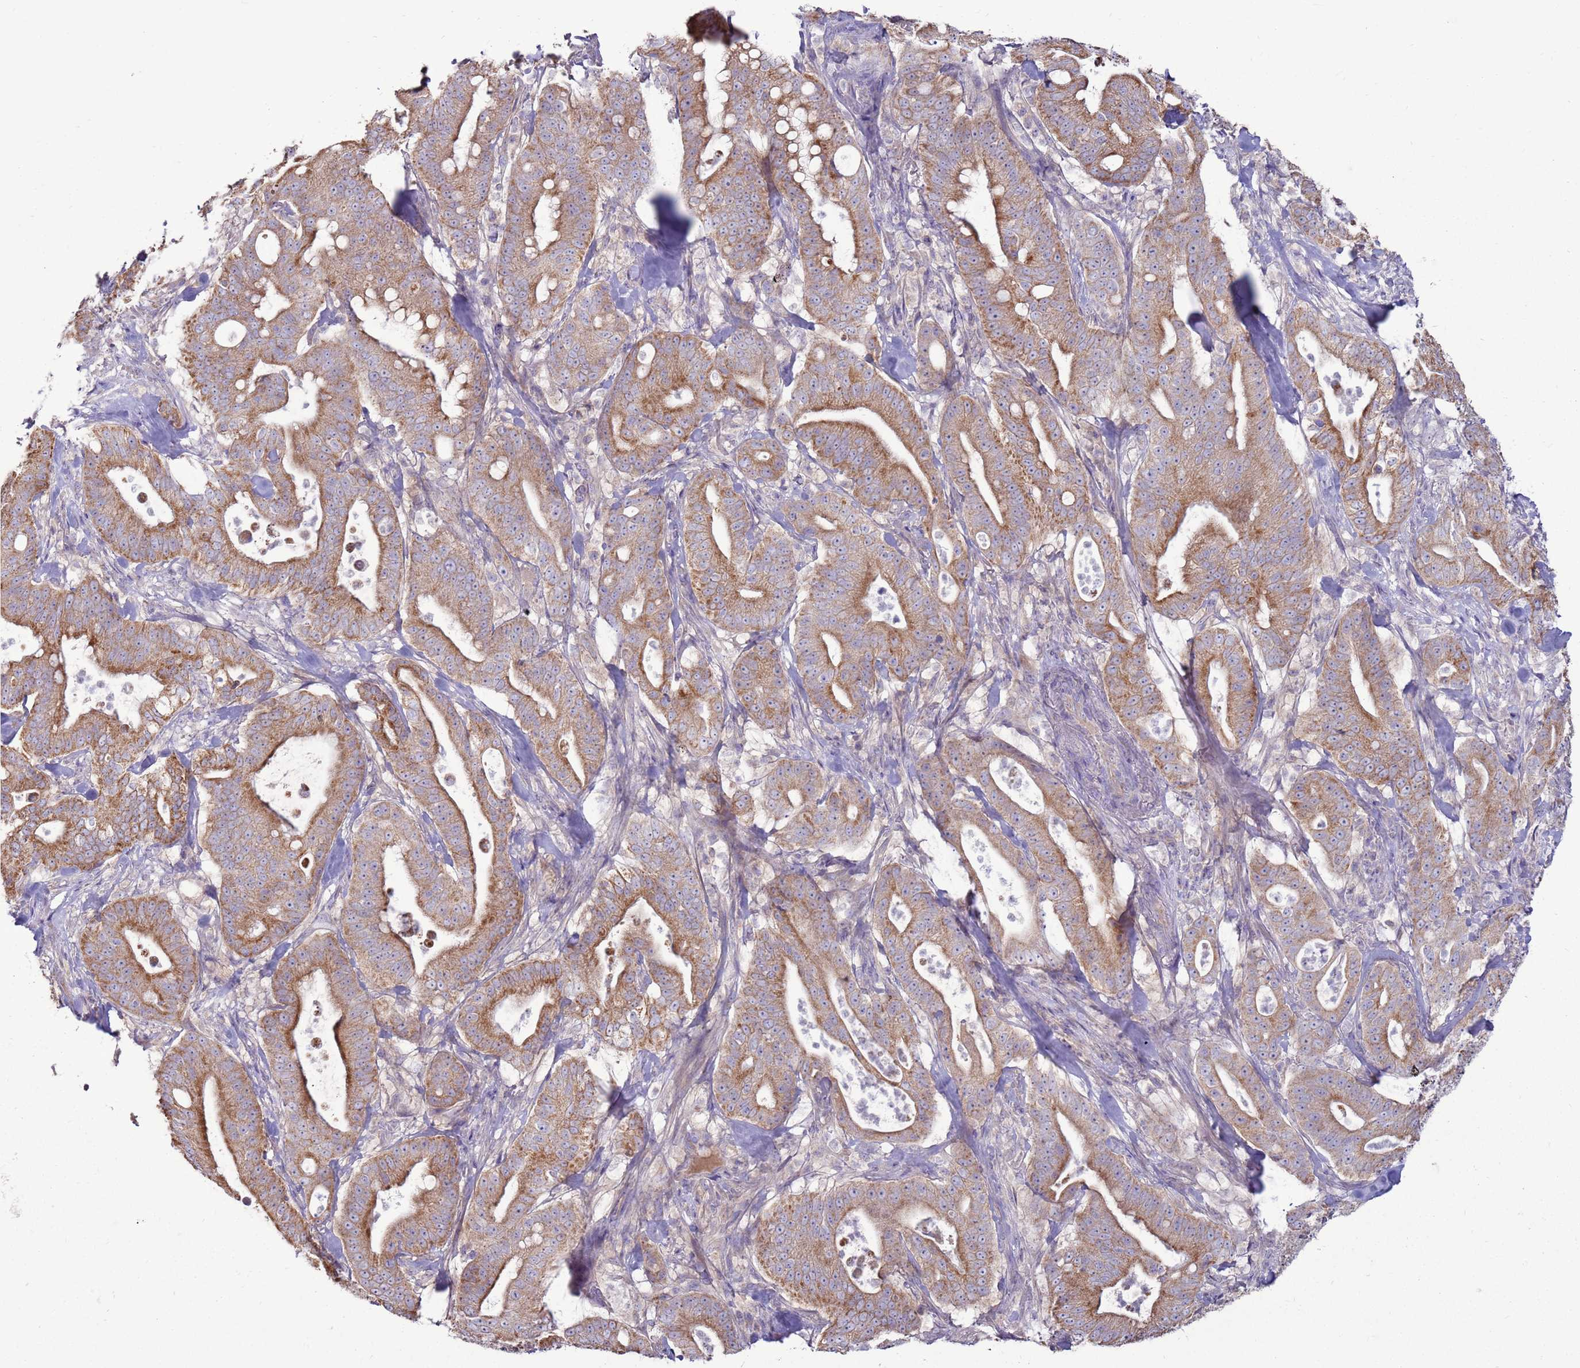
{"staining": {"intensity": "moderate", "quantity": ">75%", "location": "cytoplasmic/membranous"}, "tissue": "pancreatic cancer", "cell_type": "Tumor cells", "image_type": "cancer", "snomed": [{"axis": "morphology", "description": "Adenocarcinoma, NOS"}, {"axis": "topography", "description": "Pancreas"}], "caption": "Immunohistochemistry photomicrograph of neoplastic tissue: human pancreatic cancer (adenocarcinoma) stained using immunohistochemistry exhibits medium levels of moderate protein expression localized specifically in the cytoplasmic/membranous of tumor cells, appearing as a cytoplasmic/membranous brown color.", "gene": "TRAPPC4", "patient": {"sex": "male", "age": 71}}